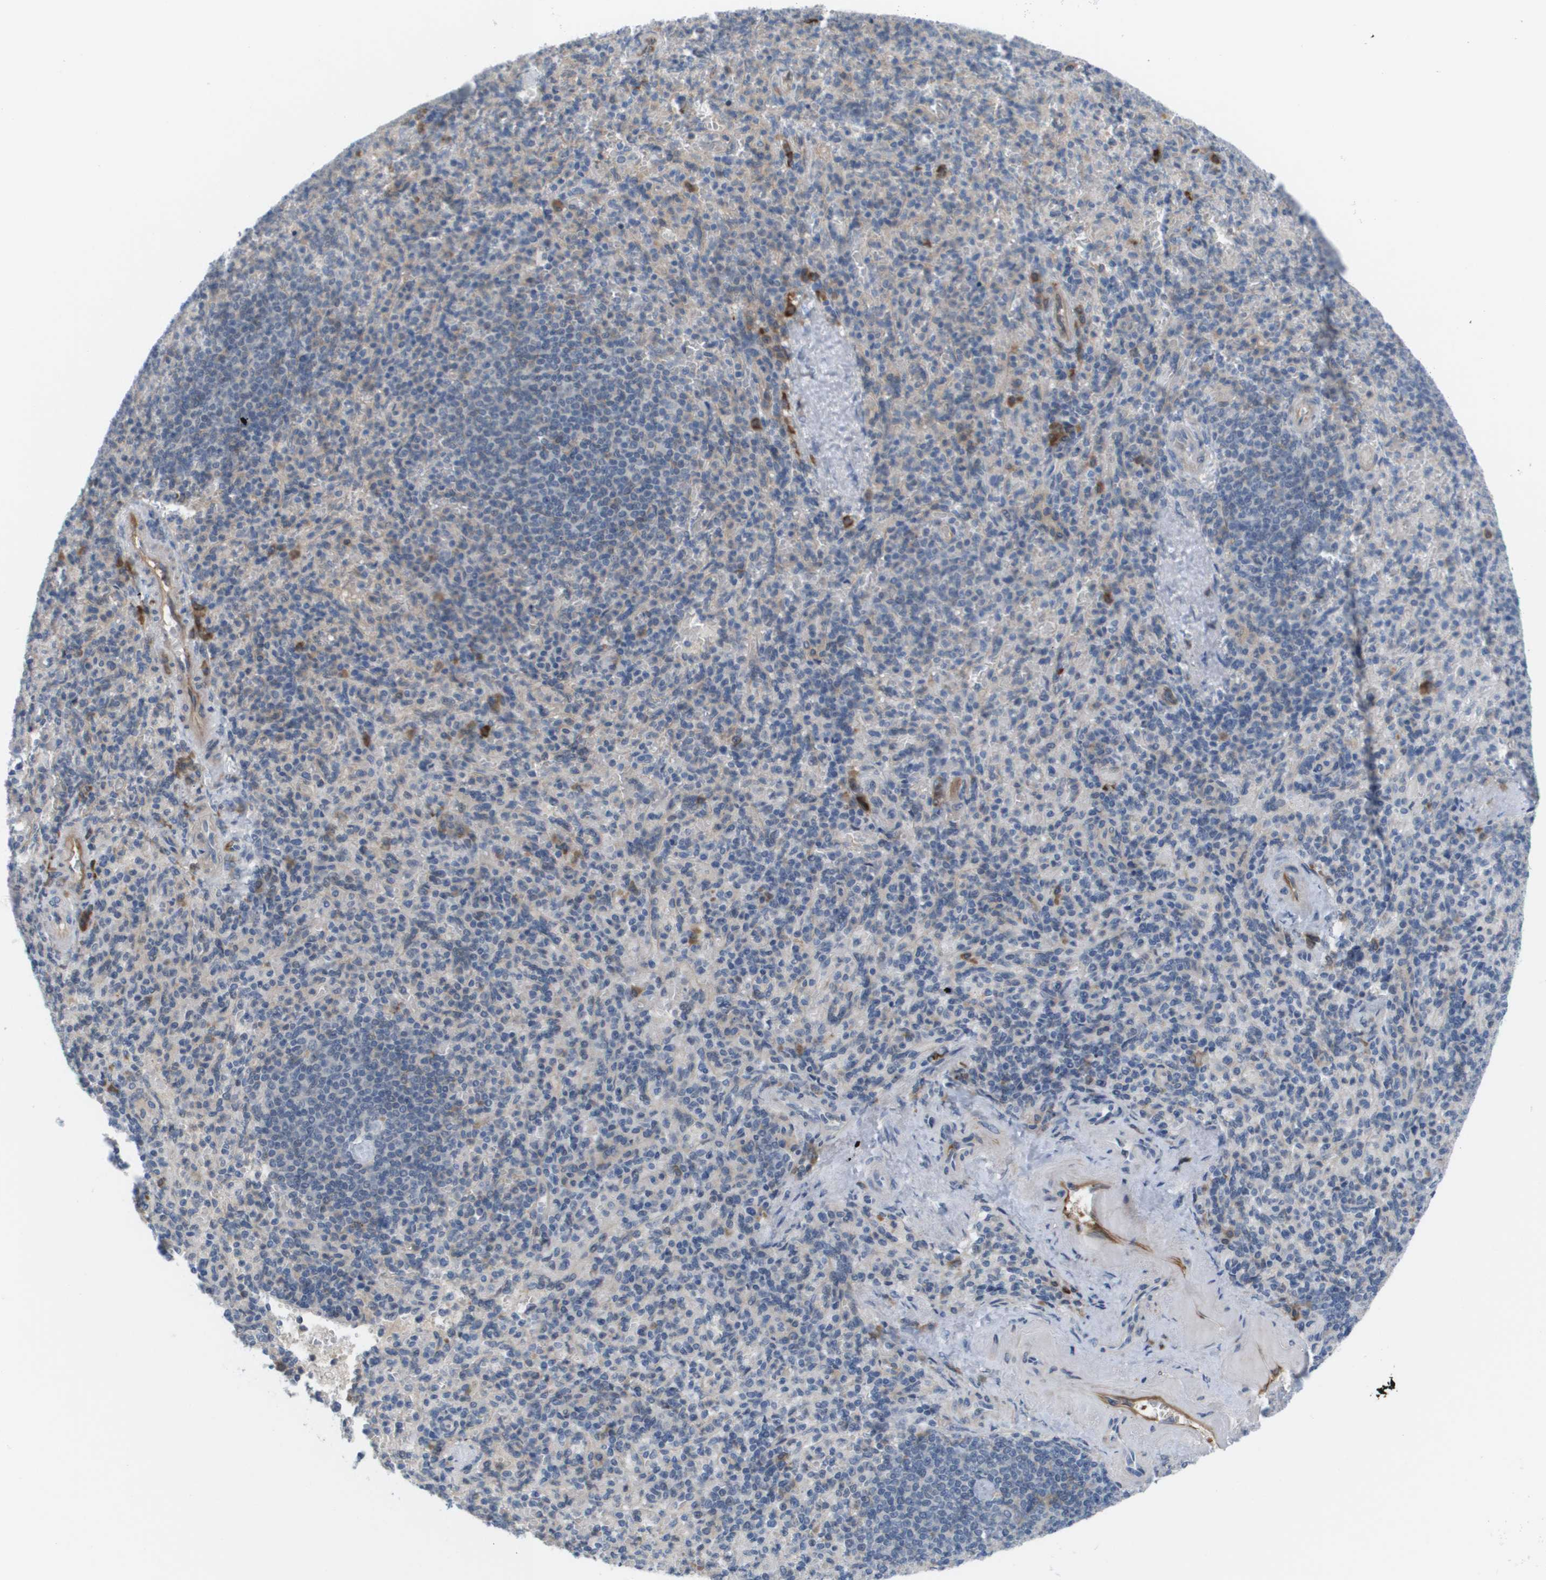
{"staining": {"intensity": "negative", "quantity": "none", "location": "none"}, "tissue": "spleen", "cell_type": "Cells in red pulp", "image_type": "normal", "snomed": [{"axis": "morphology", "description": "Normal tissue, NOS"}, {"axis": "topography", "description": "Spleen"}], "caption": "A photomicrograph of human spleen is negative for staining in cells in red pulp. The staining was performed using DAB (3,3'-diaminobenzidine) to visualize the protein expression in brown, while the nuclei were stained in blue with hematoxylin (Magnification: 20x).", "gene": "MARCHF8", "patient": {"sex": "female", "age": 74}}